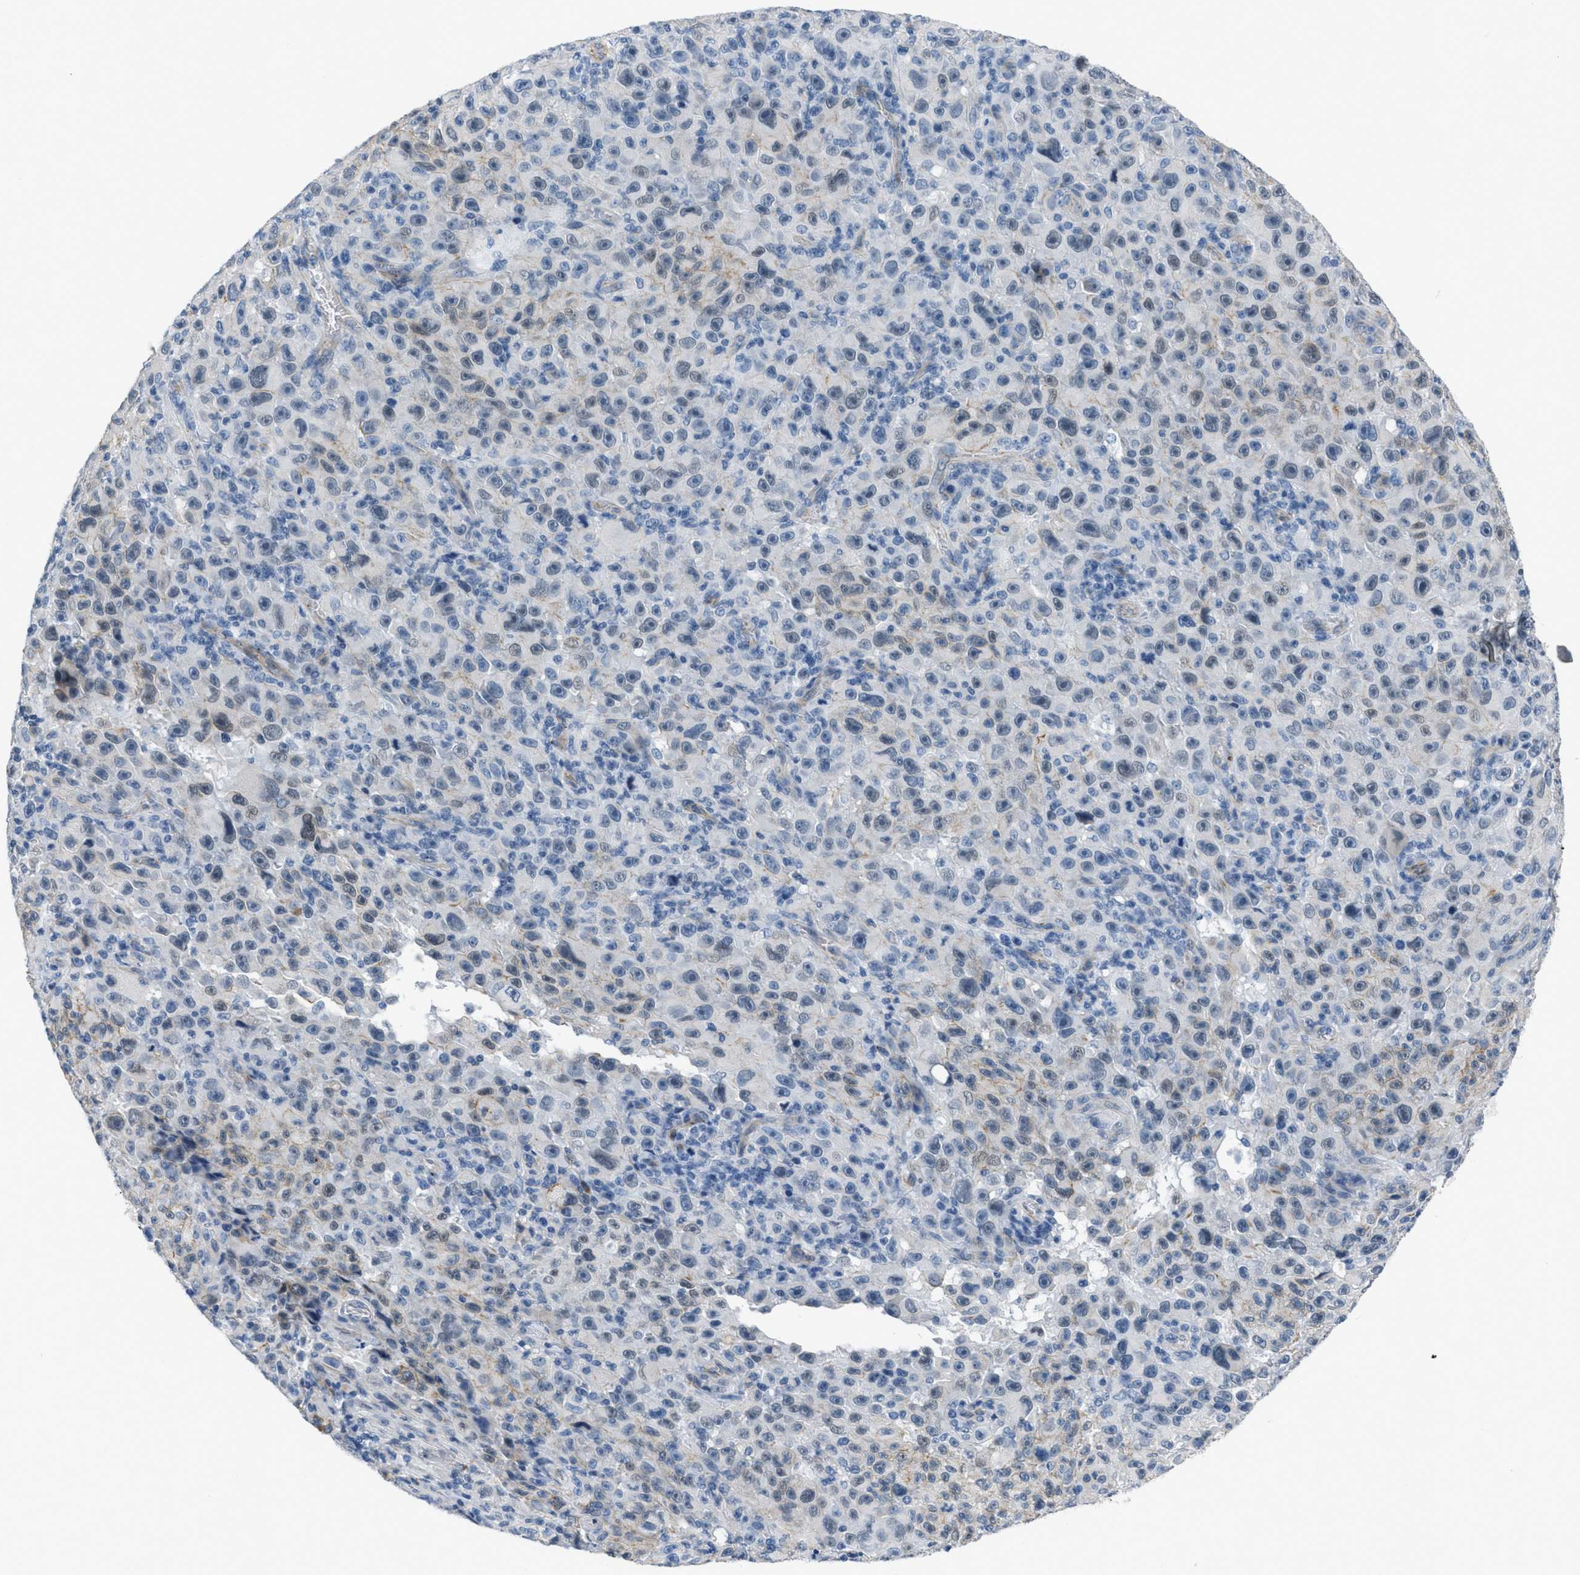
{"staining": {"intensity": "weak", "quantity": "<25%", "location": "cytoplasmic/membranous,nuclear"}, "tissue": "melanoma", "cell_type": "Tumor cells", "image_type": "cancer", "snomed": [{"axis": "morphology", "description": "Malignant melanoma, NOS"}, {"axis": "topography", "description": "Skin"}], "caption": "High magnification brightfield microscopy of malignant melanoma stained with DAB (brown) and counterstained with hematoxylin (blue): tumor cells show no significant positivity.", "gene": "FBN1", "patient": {"sex": "female", "age": 82}}